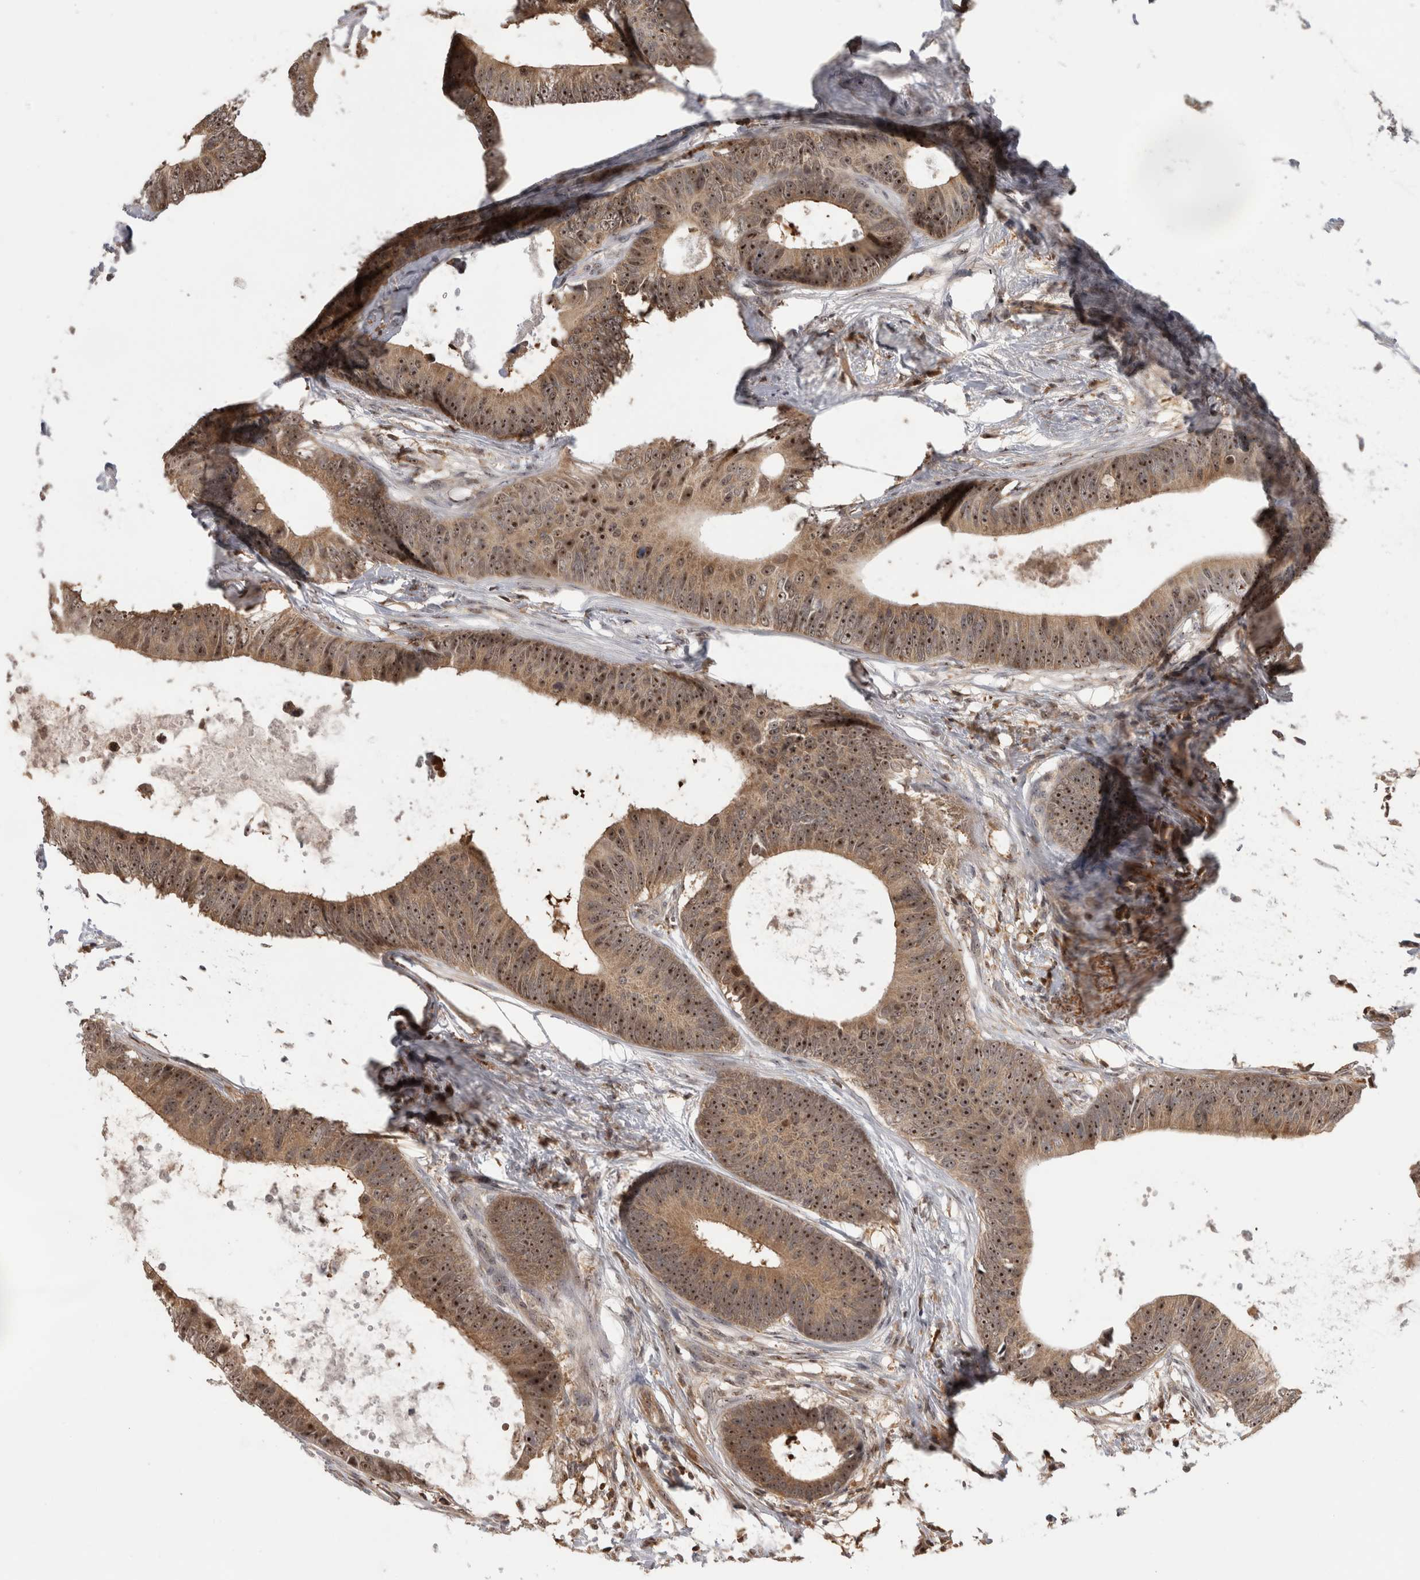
{"staining": {"intensity": "moderate", "quantity": ">75%", "location": "nuclear"}, "tissue": "colorectal cancer", "cell_type": "Tumor cells", "image_type": "cancer", "snomed": [{"axis": "morphology", "description": "Adenocarcinoma, NOS"}, {"axis": "topography", "description": "Colon"}], "caption": "About >75% of tumor cells in human adenocarcinoma (colorectal) show moderate nuclear protein expression as visualized by brown immunohistochemical staining.", "gene": "TDRD7", "patient": {"sex": "male", "age": 56}}